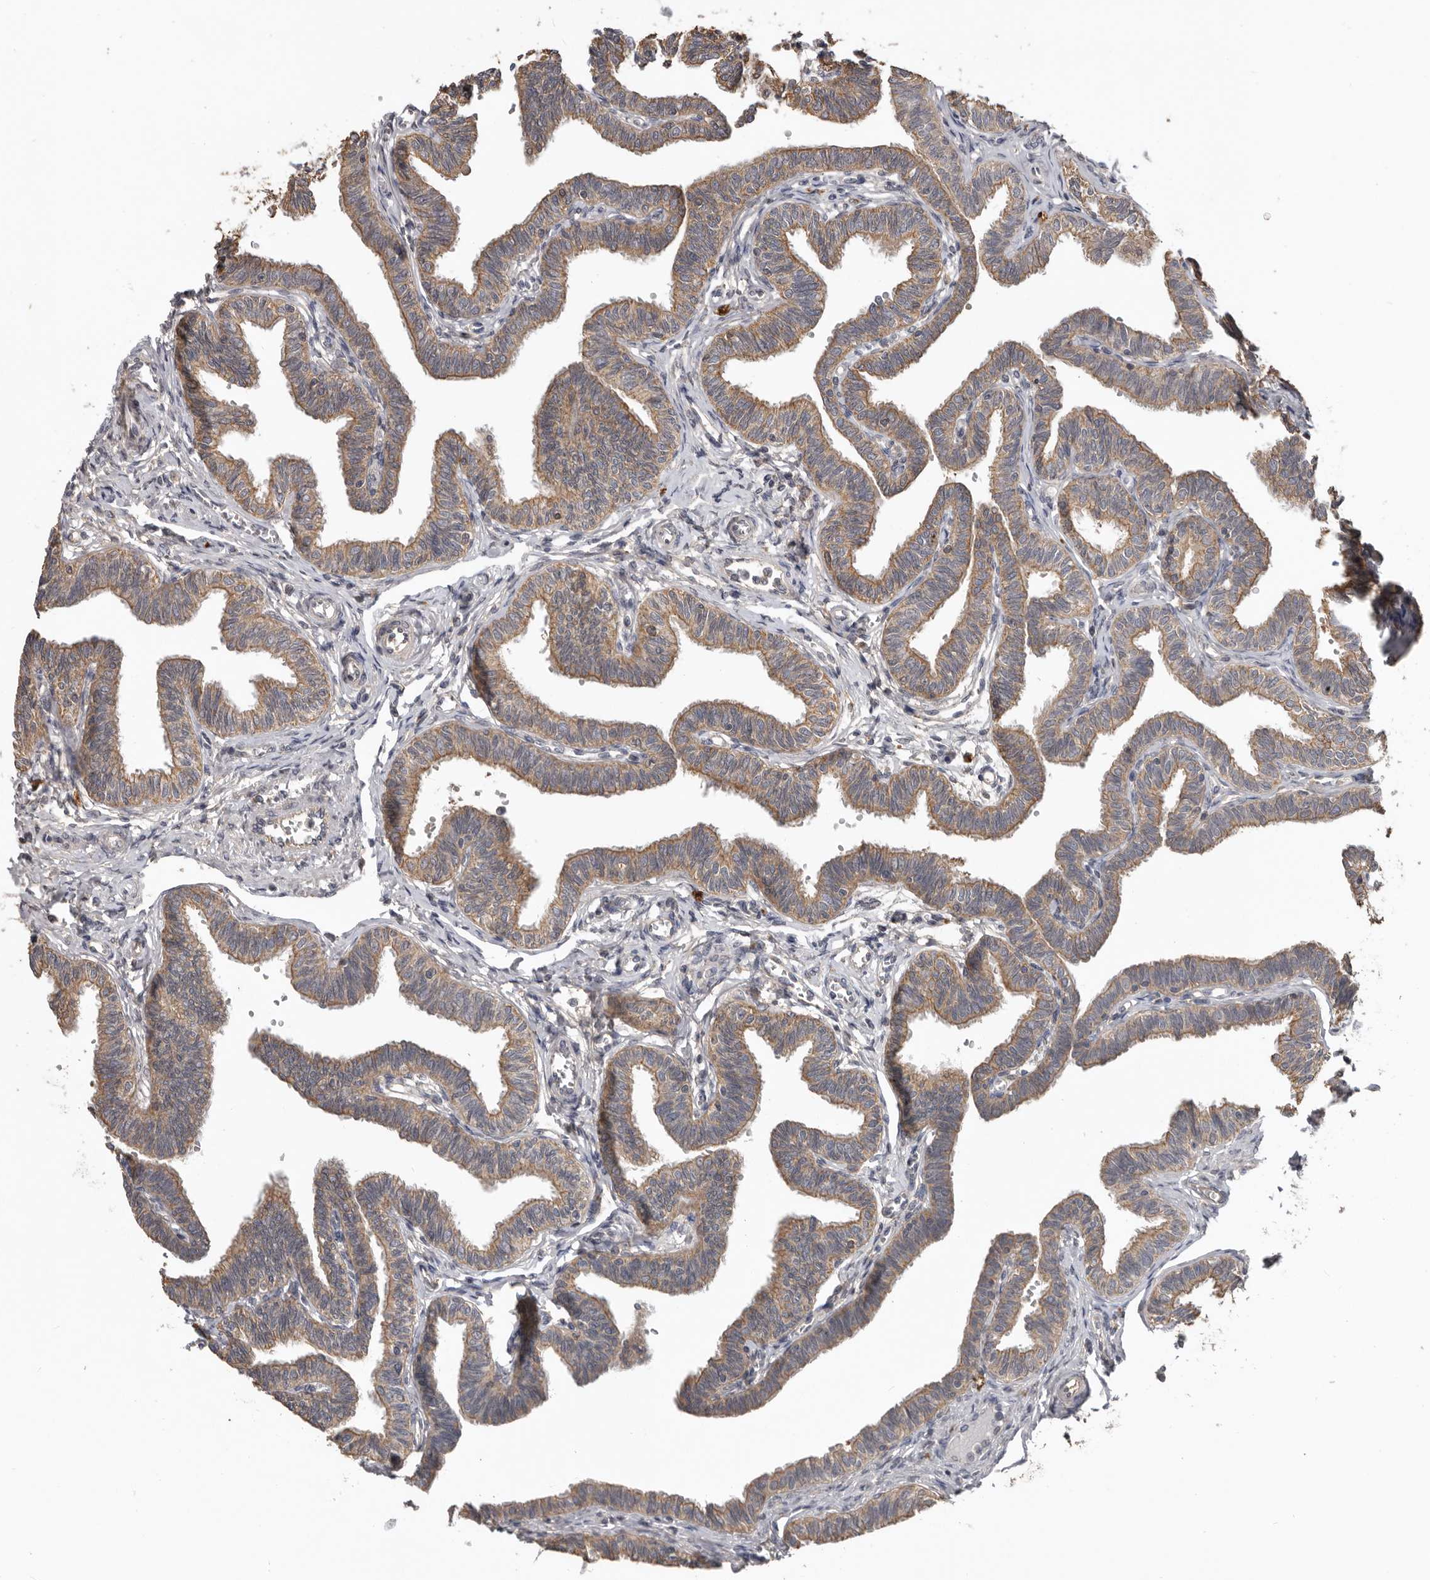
{"staining": {"intensity": "moderate", "quantity": "25%-75%", "location": "cytoplasmic/membranous"}, "tissue": "fallopian tube", "cell_type": "Glandular cells", "image_type": "normal", "snomed": [{"axis": "morphology", "description": "Normal tissue, NOS"}, {"axis": "topography", "description": "Fallopian tube"}, {"axis": "topography", "description": "Ovary"}], "caption": "Immunohistochemical staining of unremarkable human fallopian tube exhibits medium levels of moderate cytoplasmic/membranous expression in about 25%-75% of glandular cells. Nuclei are stained in blue.", "gene": "NMUR1", "patient": {"sex": "female", "age": 23}}